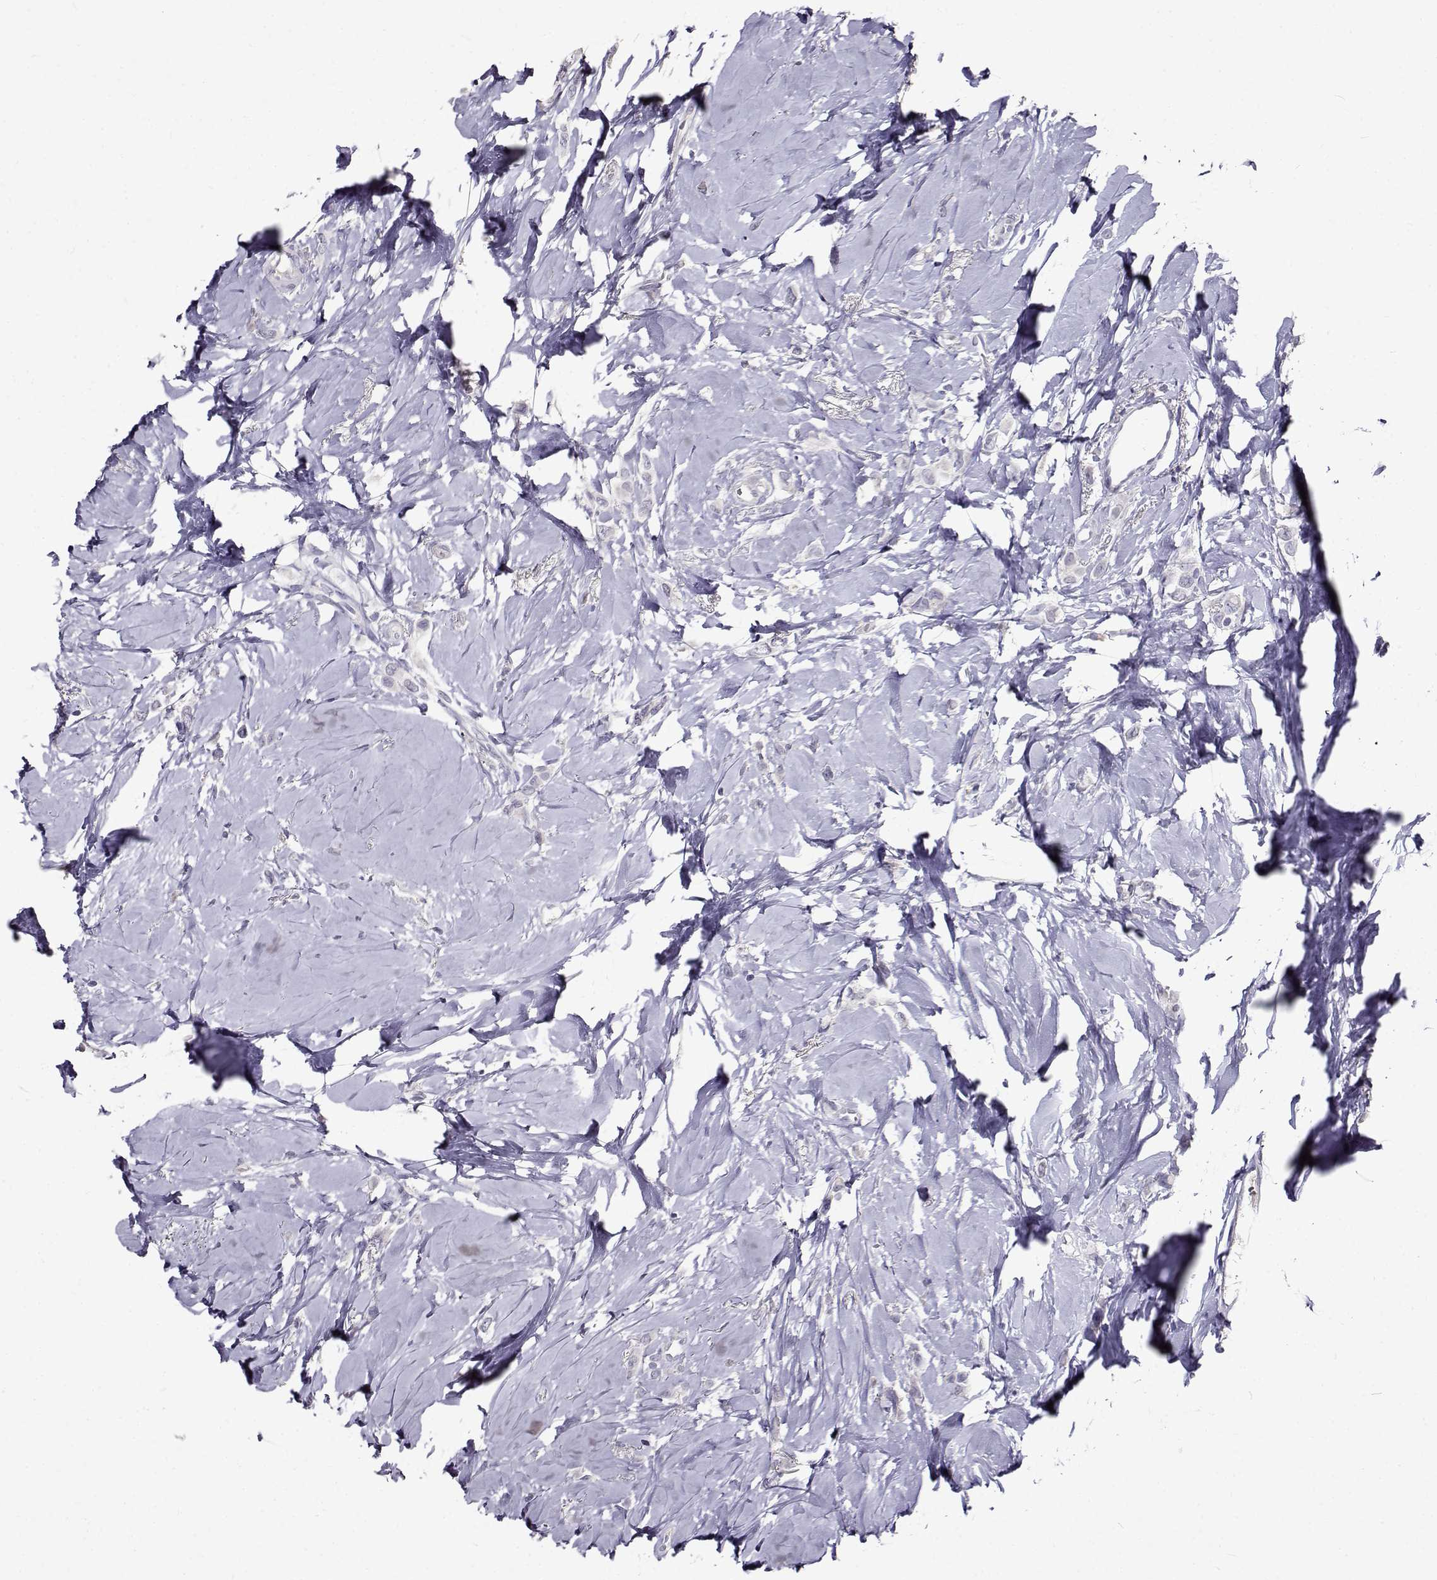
{"staining": {"intensity": "negative", "quantity": "none", "location": "none"}, "tissue": "breast cancer", "cell_type": "Tumor cells", "image_type": "cancer", "snomed": [{"axis": "morphology", "description": "Lobular carcinoma"}, {"axis": "topography", "description": "Breast"}], "caption": "Immunohistochemical staining of lobular carcinoma (breast) demonstrates no significant positivity in tumor cells.", "gene": "PAEP", "patient": {"sex": "female", "age": 66}}